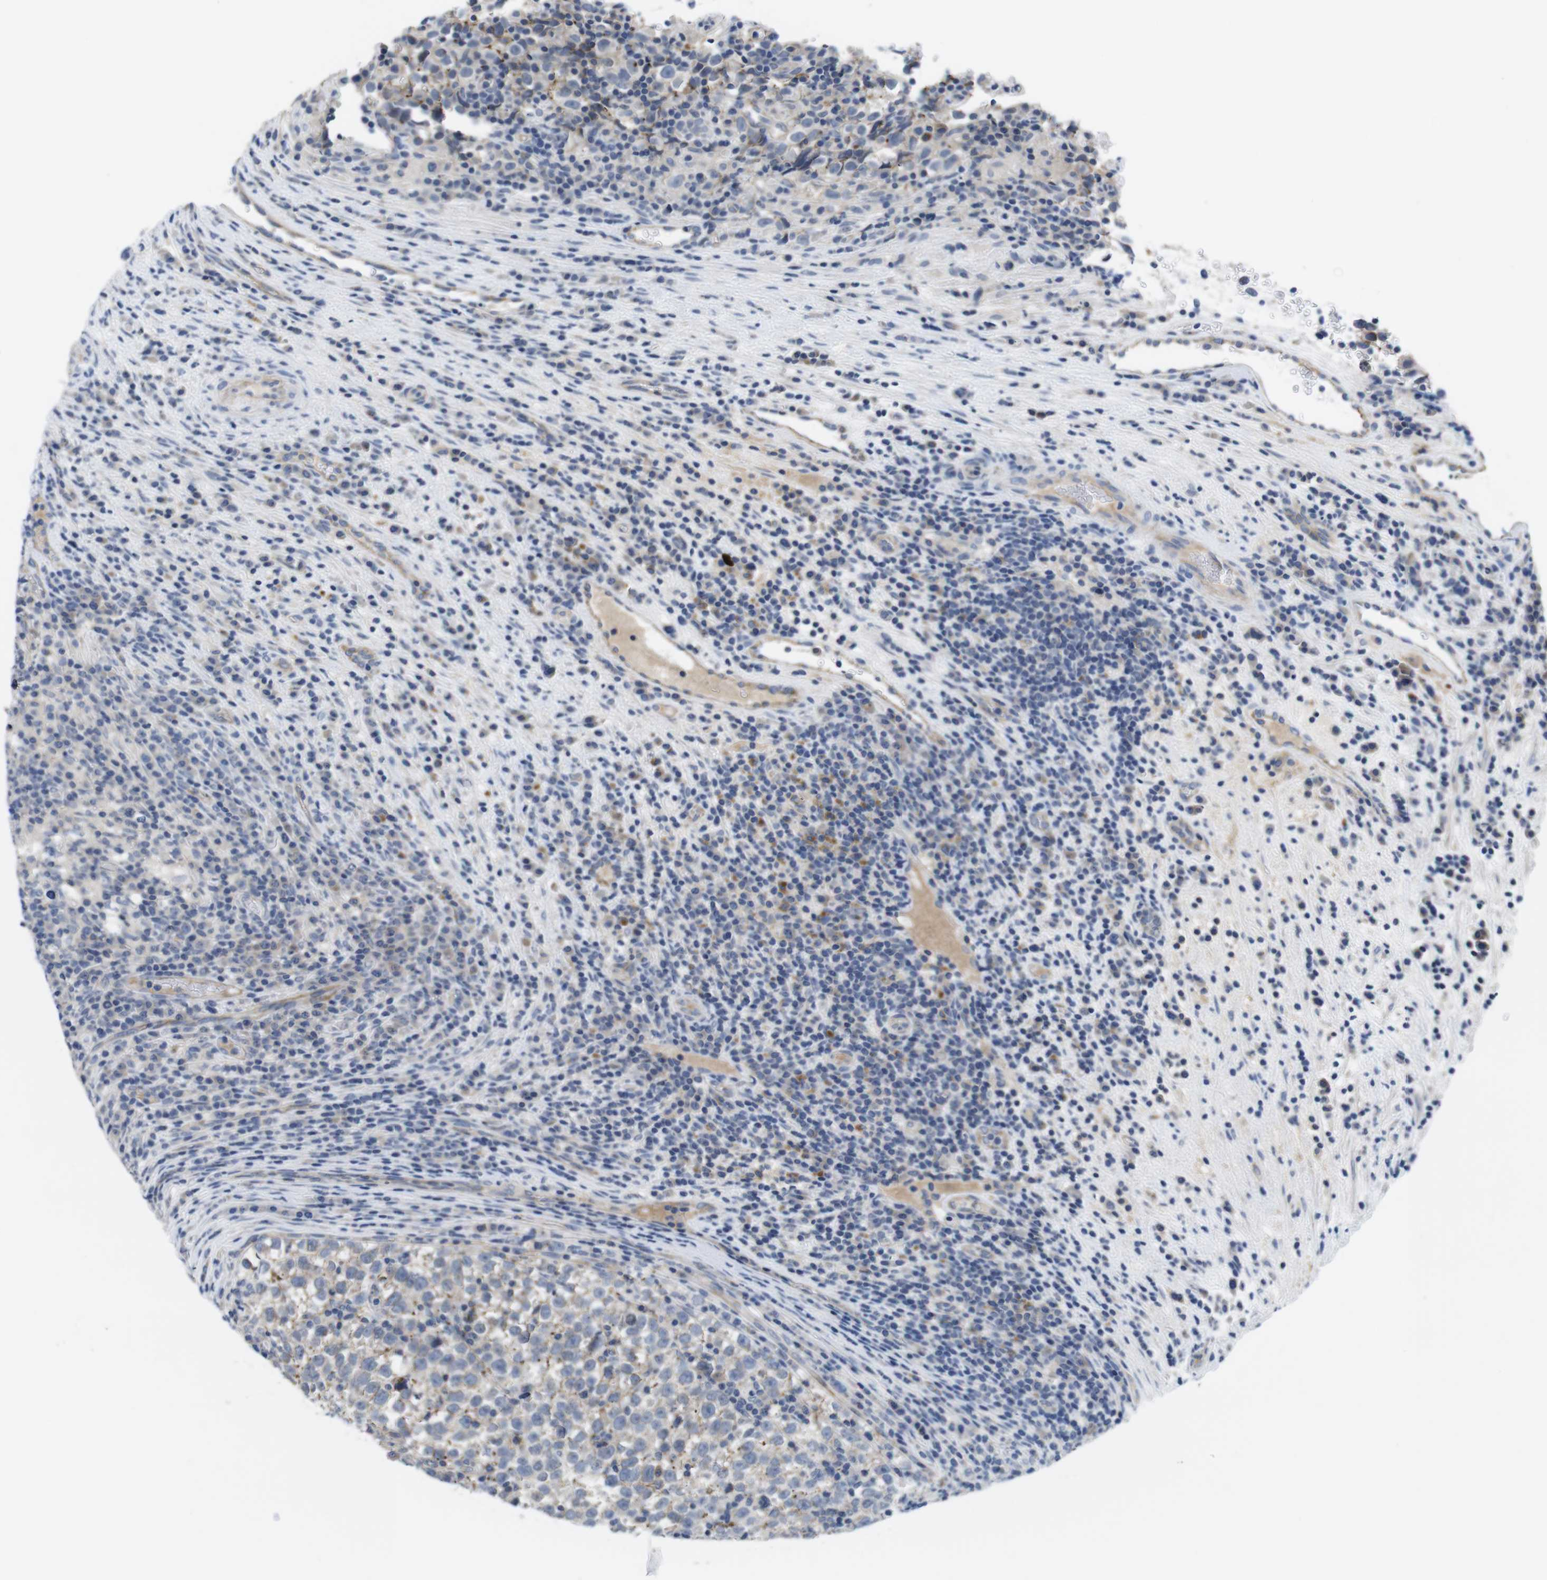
{"staining": {"intensity": "weak", "quantity": "<25%", "location": "cytoplasmic/membranous"}, "tissue": "testis cancer", "cell_type": "Tumor cells", "image_type": "cancer", "snomed": [{"axis": "morphology", "description": "Normal tissue, NOS"}, {"axis": "morphology", "description": "Seminoma, NOS"}, {"axis": "topography", "description": "Testis"}], "caption": "A high-resolution photomicrograph shows immunohistochemistry (IHC) staining of testis seminoma, which shows no significant expression in tumor cells.", "gene": "SCRIB", "patient": {"sex": "male", "age": 43}}